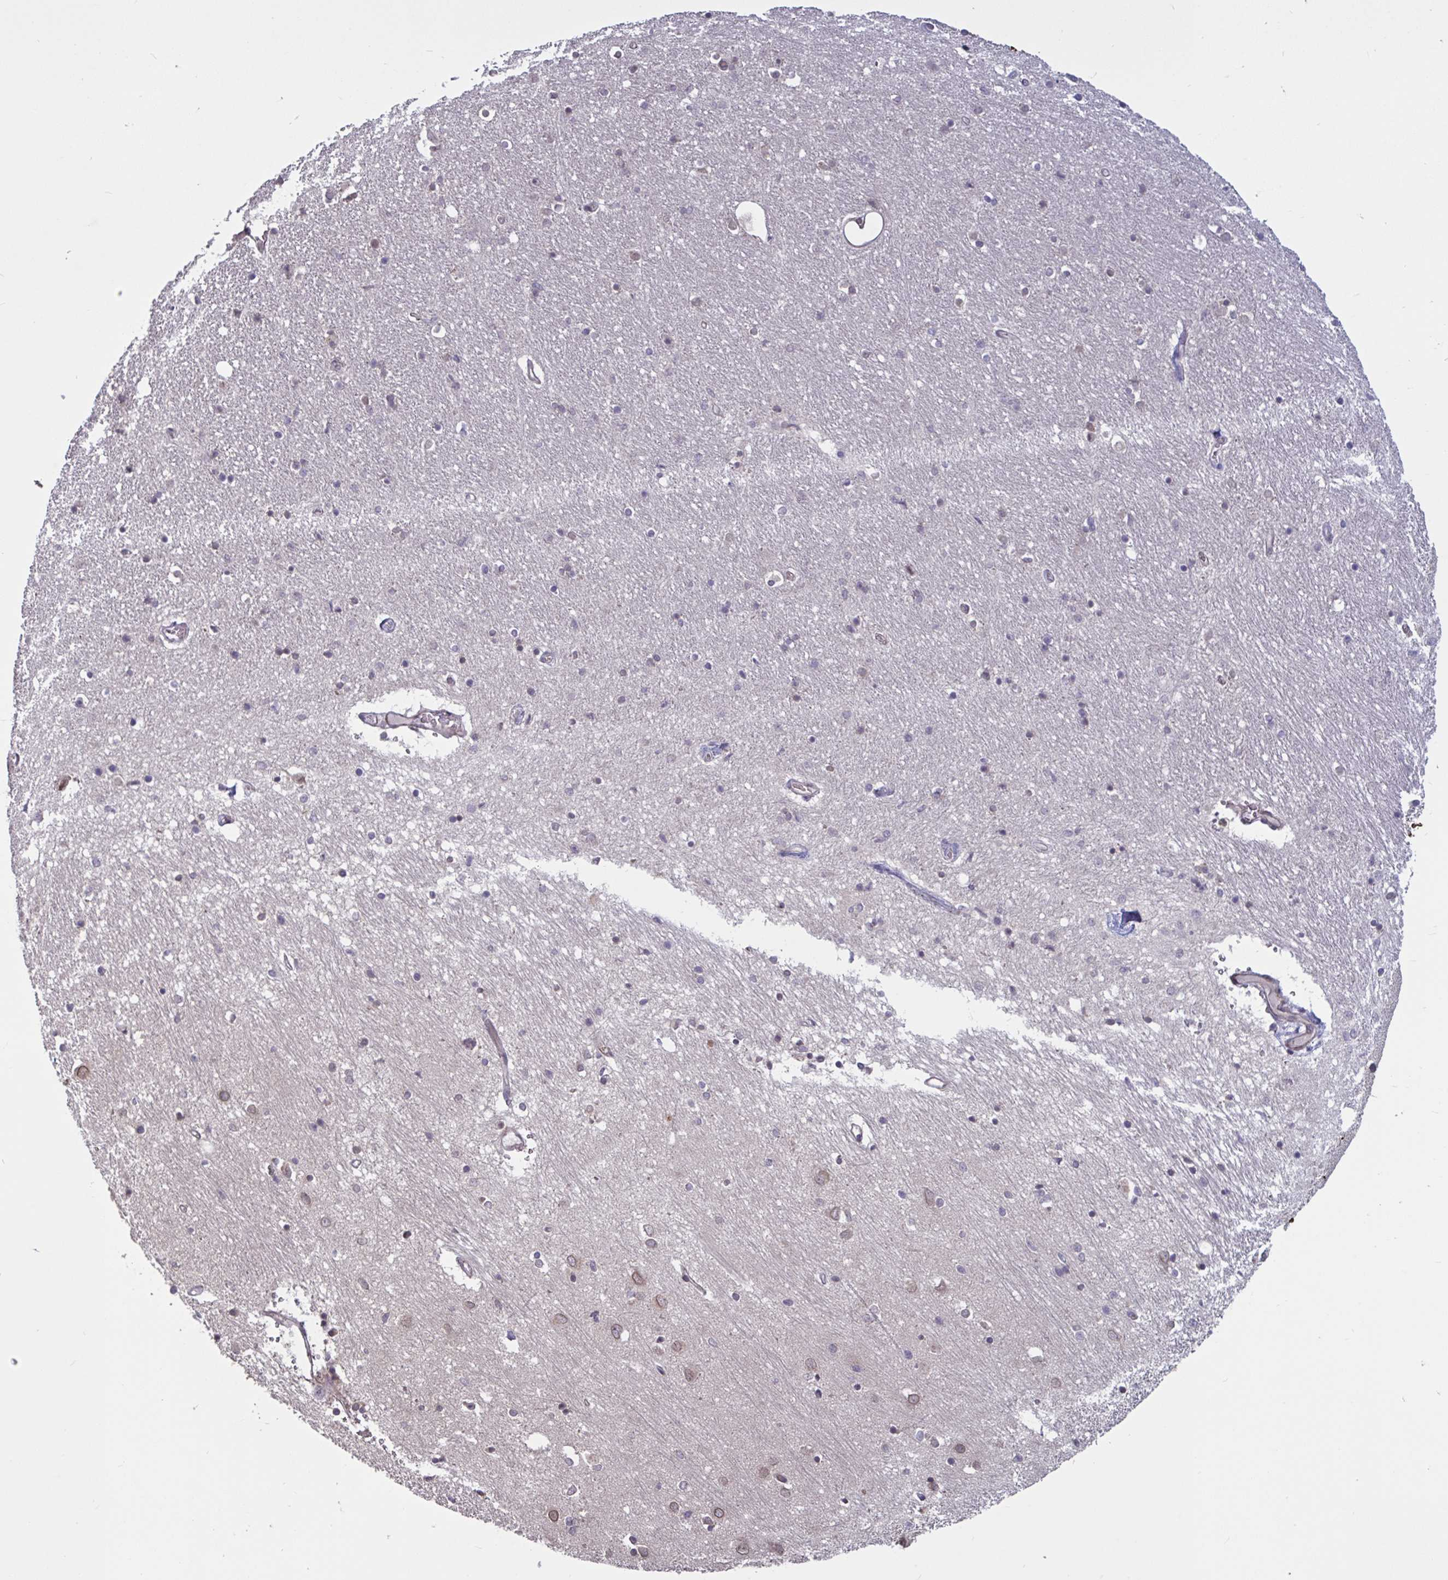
{"staining": {"intensity": "negative", "quantity": "none", "location": "none"}, "tissue": "caudate", "cell_type": "Glial cells", "image_type": "normal", "snomed": [{"axis": "morphology", "description": "Normal tissue, NOS"}, {"axis": "topography", "description": "Lateral ventricle wall"}, {"axis": "topography", "description": "Hippocampus"}], "caption": "Glial cells show no significant protein staining in unremarkable caudate. The staining is performed using DAB brown chromogen with nuclei counter-stained in using hematoxylin.", "gene": "IPO5", "patient": {"sex": "female", "age": 63}}